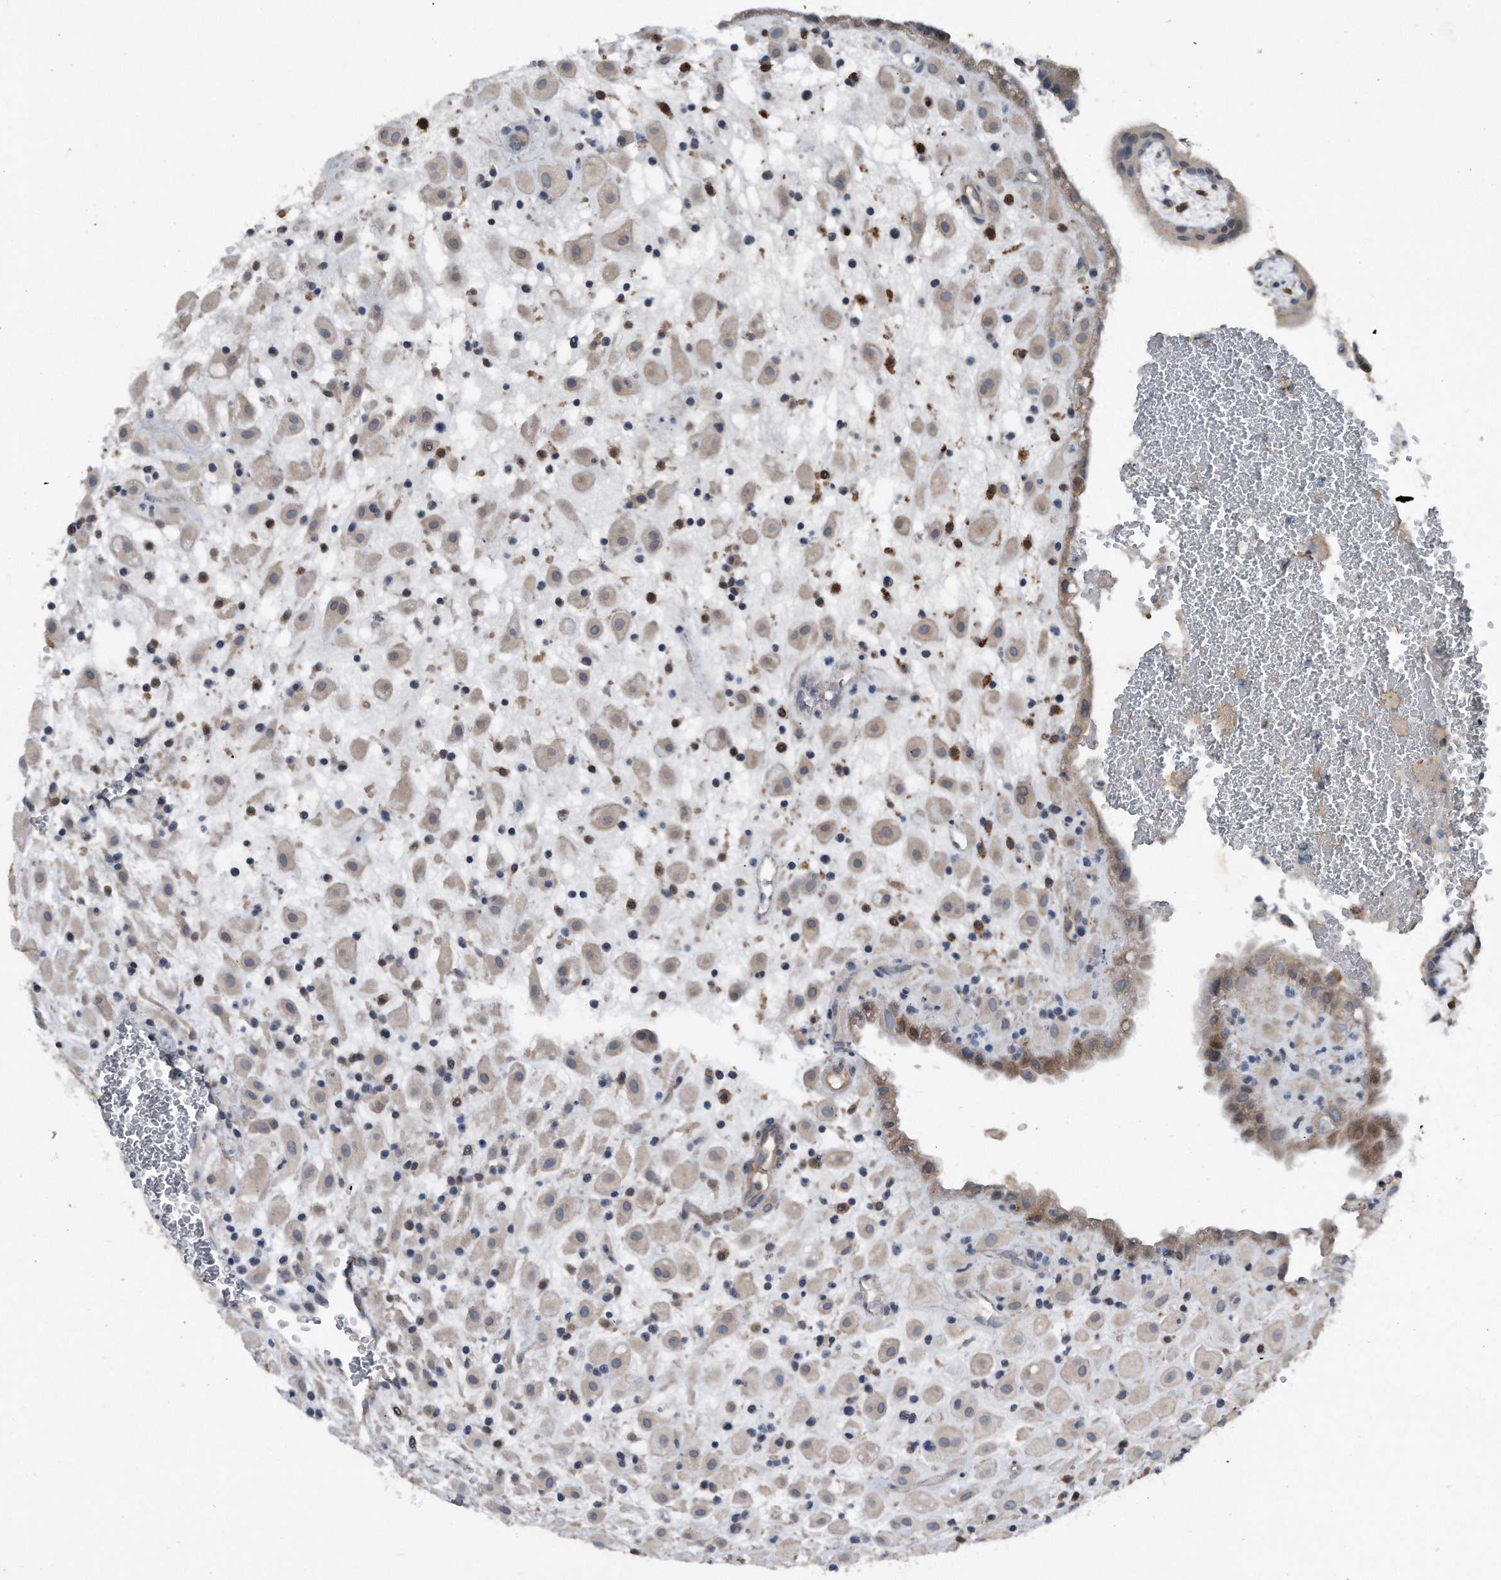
{"staining": {"intensity": "weak", "quantity": "<25%", "location": "cytoplasmic/membranous"}, "tissue": "placenta", "cell_type": "Trophoblastic cells", "image_type": "normal", "snomed": [{"axis": "morphology", "description": "Normal tissue, NOS"}, {"axis": "topography", "description": "Placenta"}], "caption": "Placenta was stained to show a protein in brown. There is no significant positivity in trophoblastic cells. (Stains: DAB (3,3'-diaminobenzidine) IHC with hematoxylin counter stain, Microscopy: brightfield microscopy at high magnification).", "gene": "DST", "patient": {"sex": "female", "age": 35}}